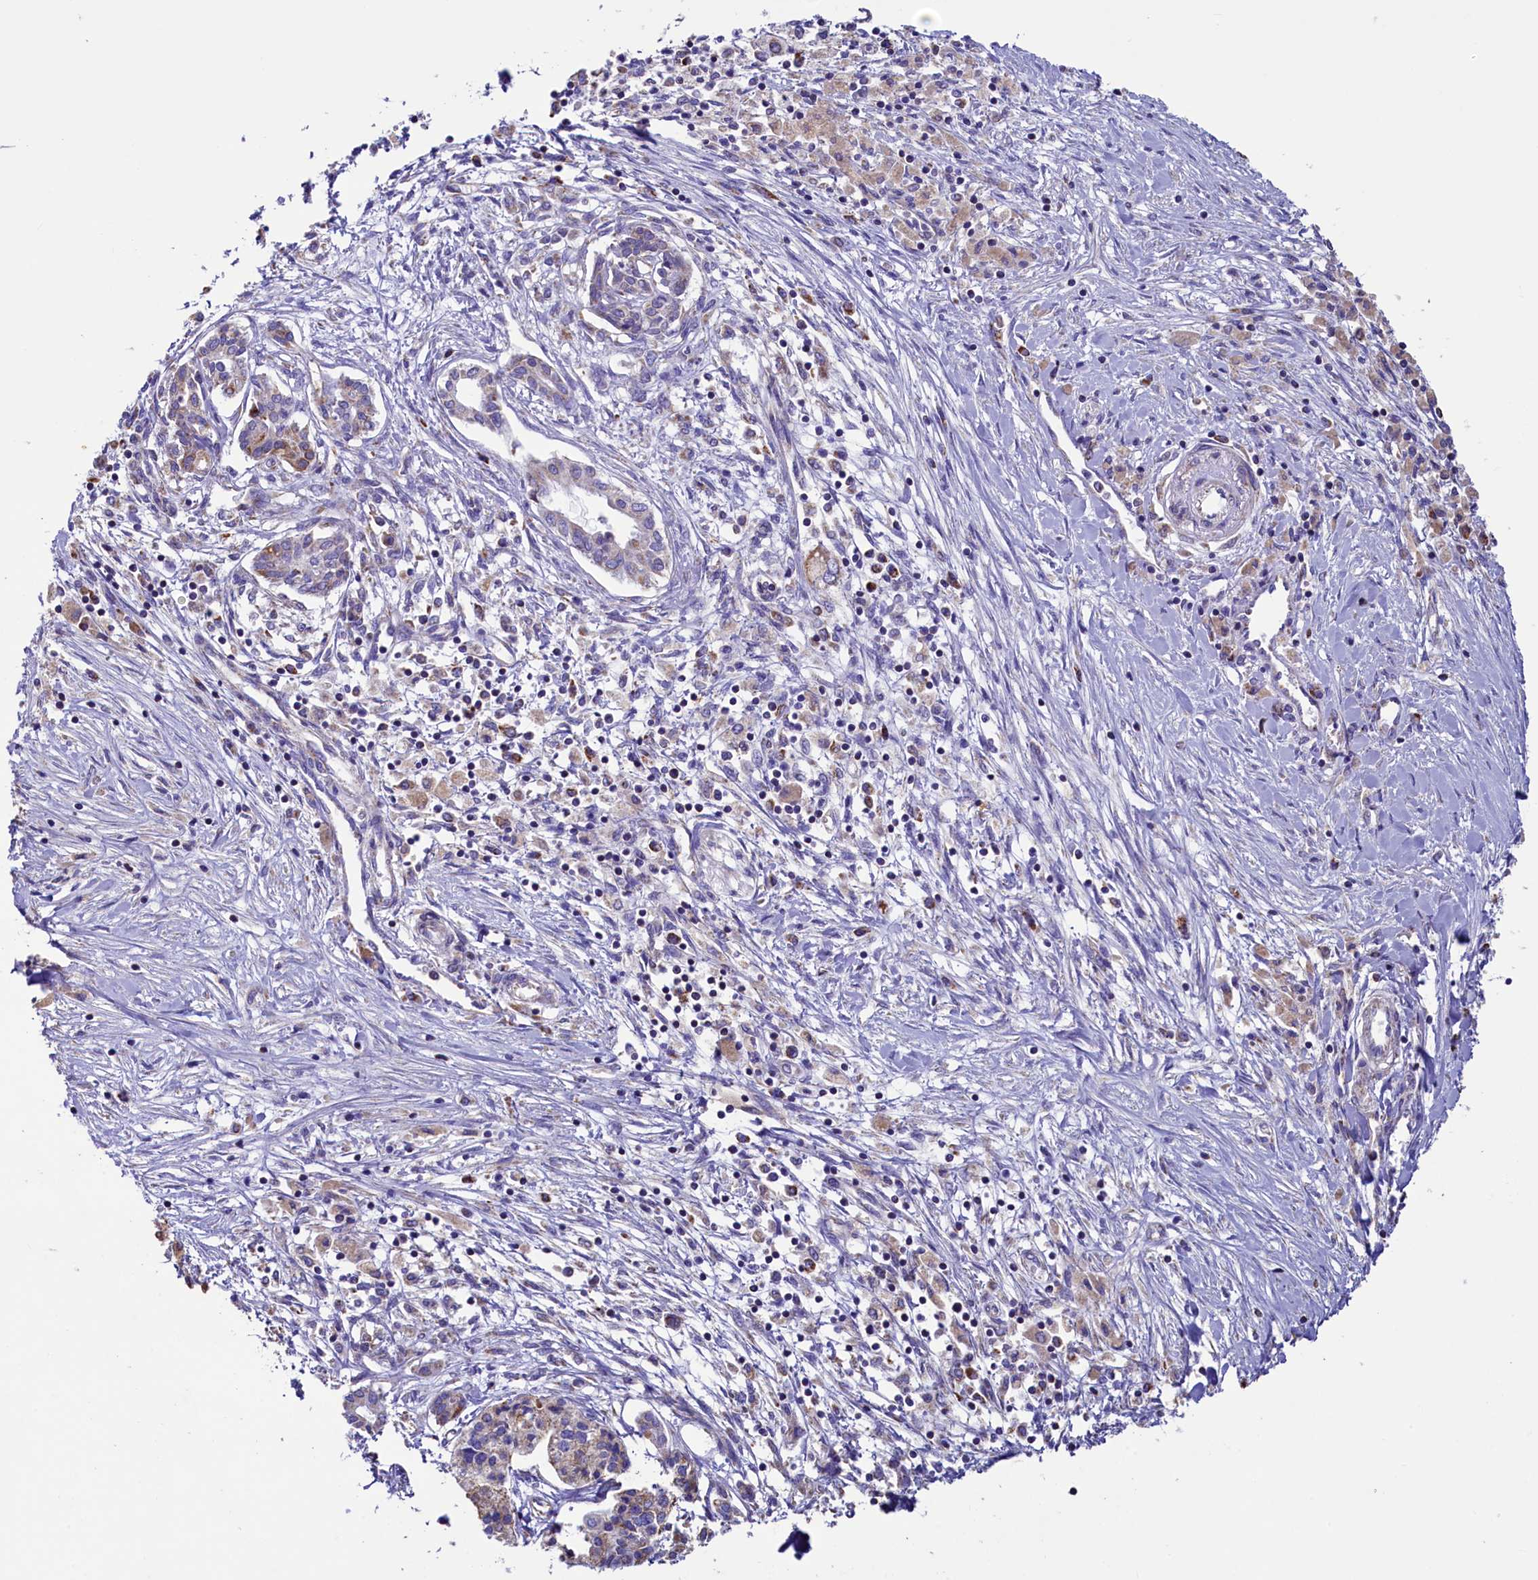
{"staining": {"intensity": "negative", "quantity": "none", "location": "none"}, "tissue": "pancreatic cancer", "cell_type": "Tumor cells", "image_type": "cancer", "snomed": [{"axis": "morphology", "description": "Adenocarcinoma, NOS"}, {"axis": "topography", "description": "Pancreas"}], "caption": "This micrograph is of pancreatic cancer stained with IHC to label a protein in brown with the nuclei are counter-stained blue. There is no positivity in tumor cells.", "gene": "IDH3A", "patient": {"sex": "female", "age": 50}}